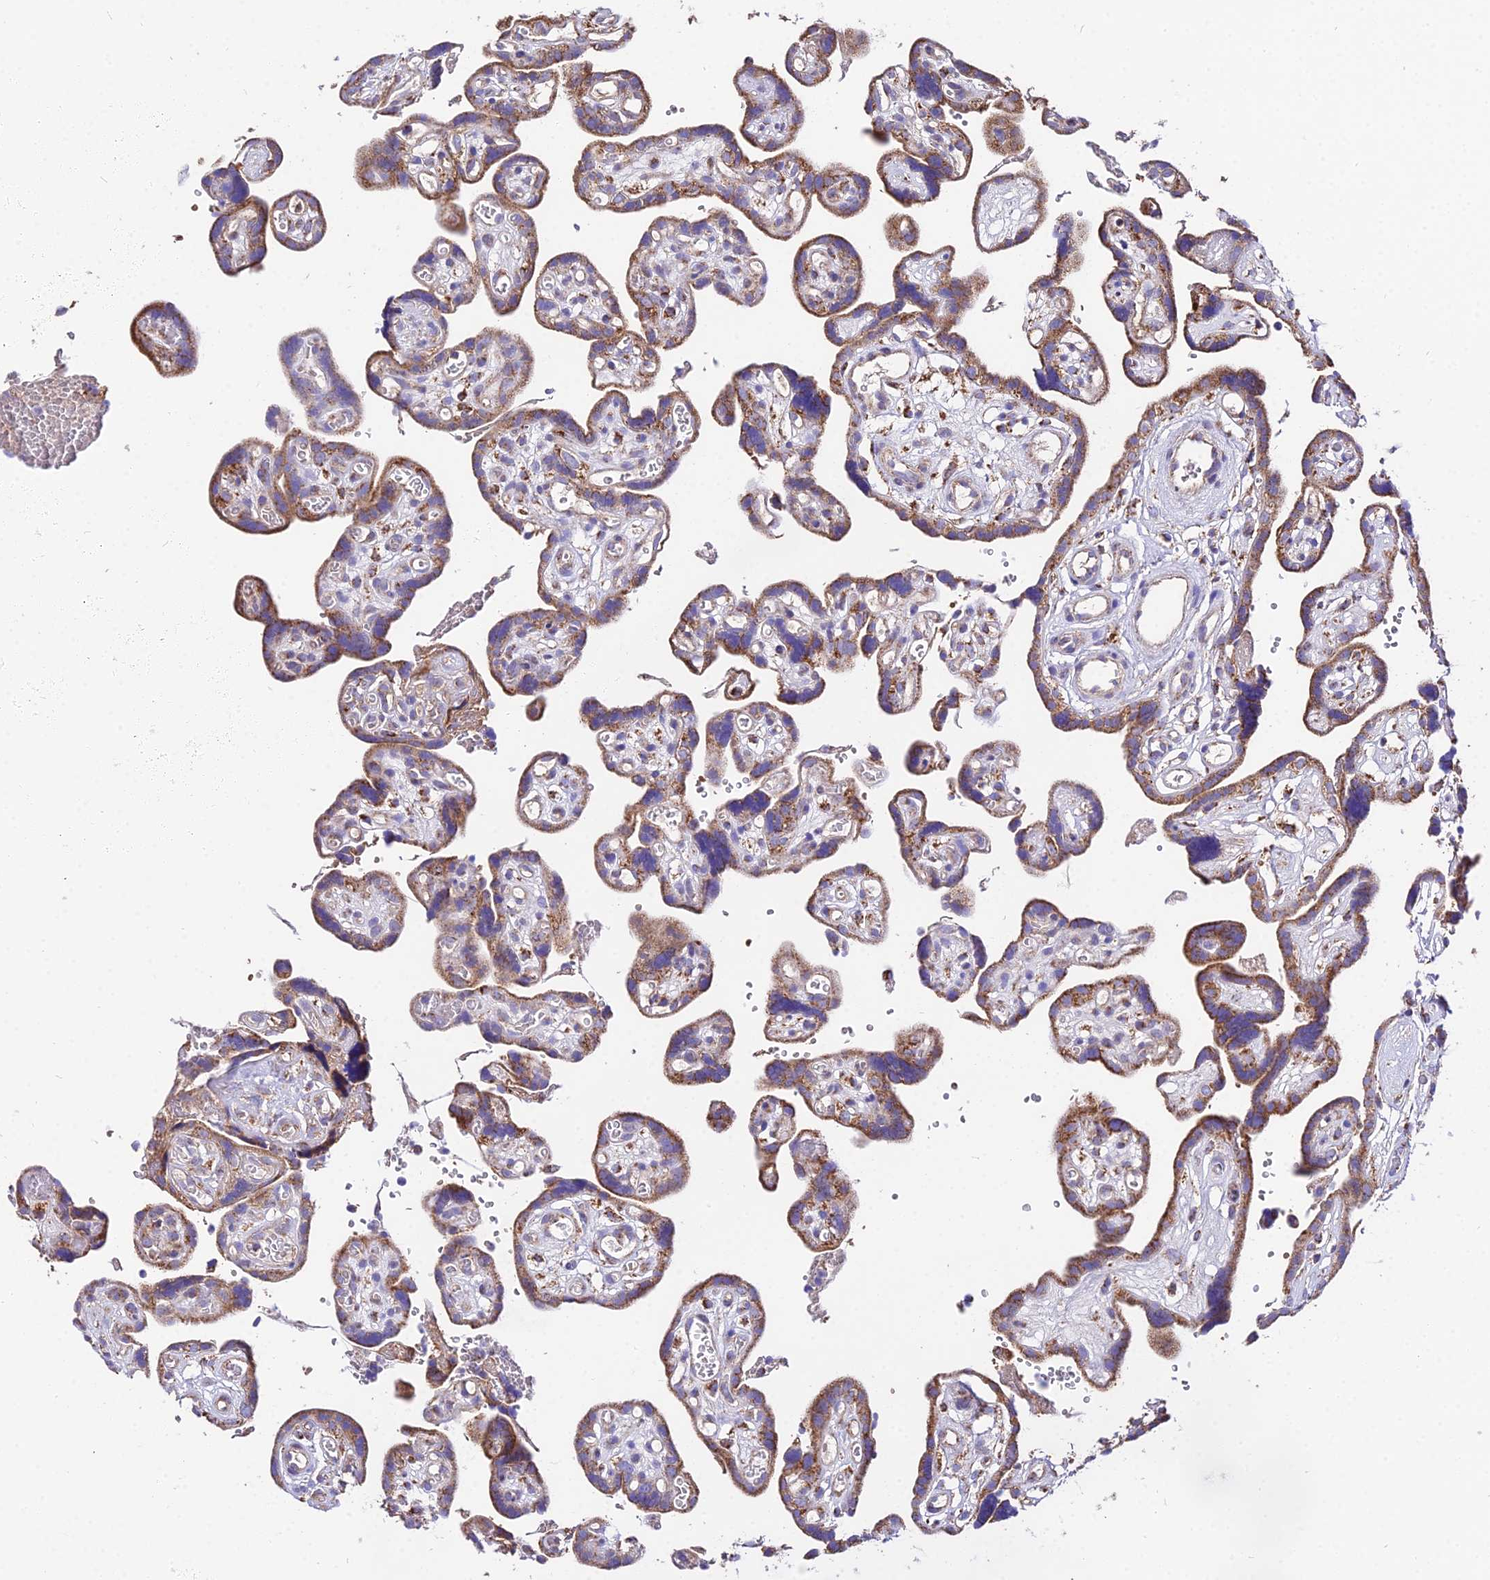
{"staining": {"intensity": "strong", "quantity": ">75%", "location": "cytoplasmic/membranous"}, "tissue": "placenta", "cell_type": "Decidual cells", "image_type": "normal", "snomed": [{"axis": "morphology", "description": "Normal tissue, NOS"}, {"axis": "topography", "description": "Placenta"}], "caption": "Brown immunohistochemical staining in benign placenta displays strong cytoplasmic/membranous staining in about >75% of decidual cells. (Brightfield microscopy of DAB IHC at high magnification).", "gene": "OCIAD1", "patient": {"sex": "female", "age": 30}}